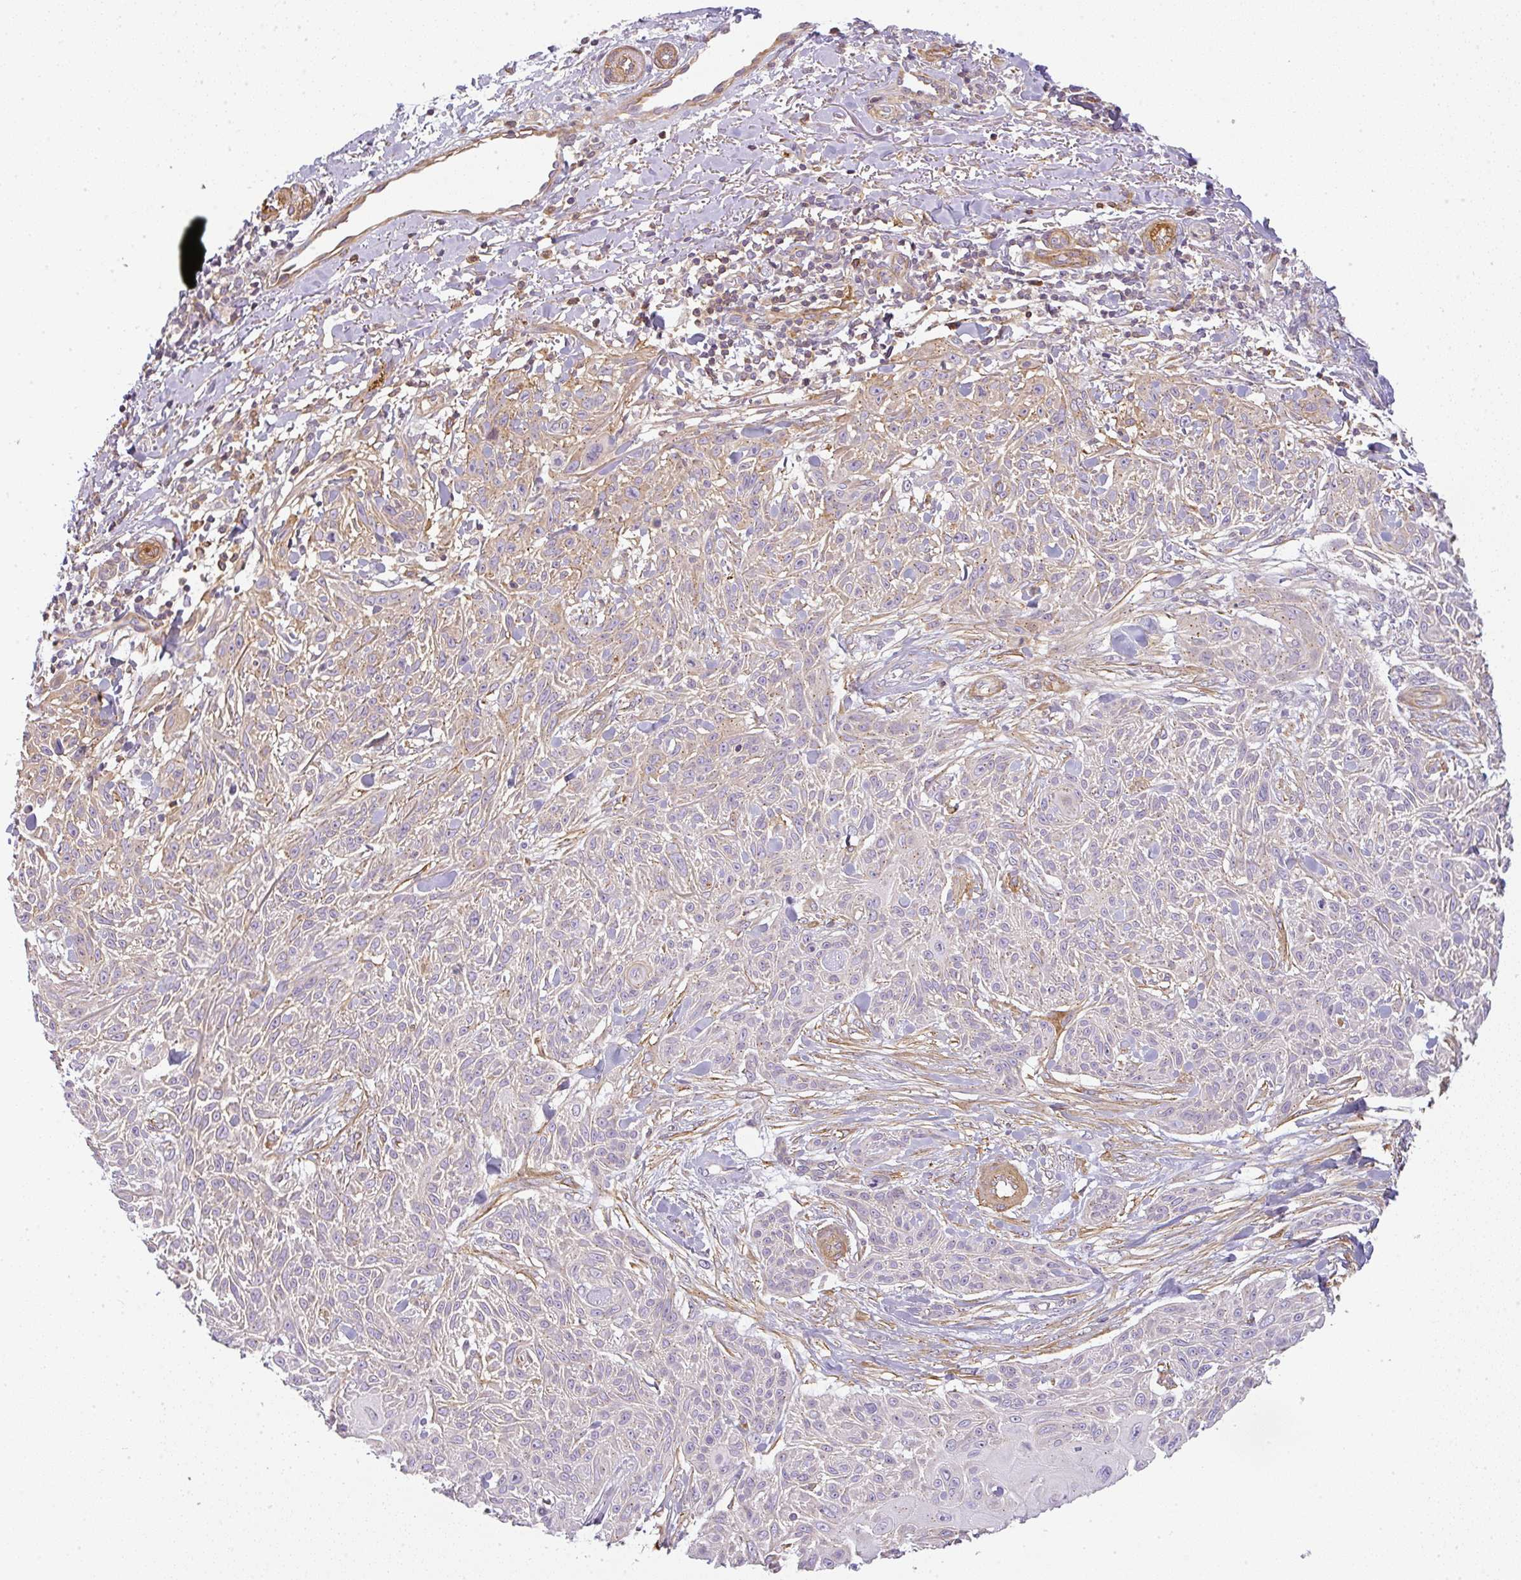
{"staining": {"intensity": "weak", "quantity": "<25%", "location": "cytoplasmic/membranous"}, "tissue": "skin cancer", "cell_type": "Tumor cells", "image_type": "cancer", "snomed": [{"axis": "morphology", "description": "Squamous cell carcinoma, NOS"}, {"axis": "topography", "description": "Skin"}], "caption": "A high-resolution histopathology image shows immunohistochemistry (IHC) staining of skin cancer, which exhibits no significant positivity in tumor cells.", "gene": "SULF1", "patient": {"sex": "male", "age": 86}}